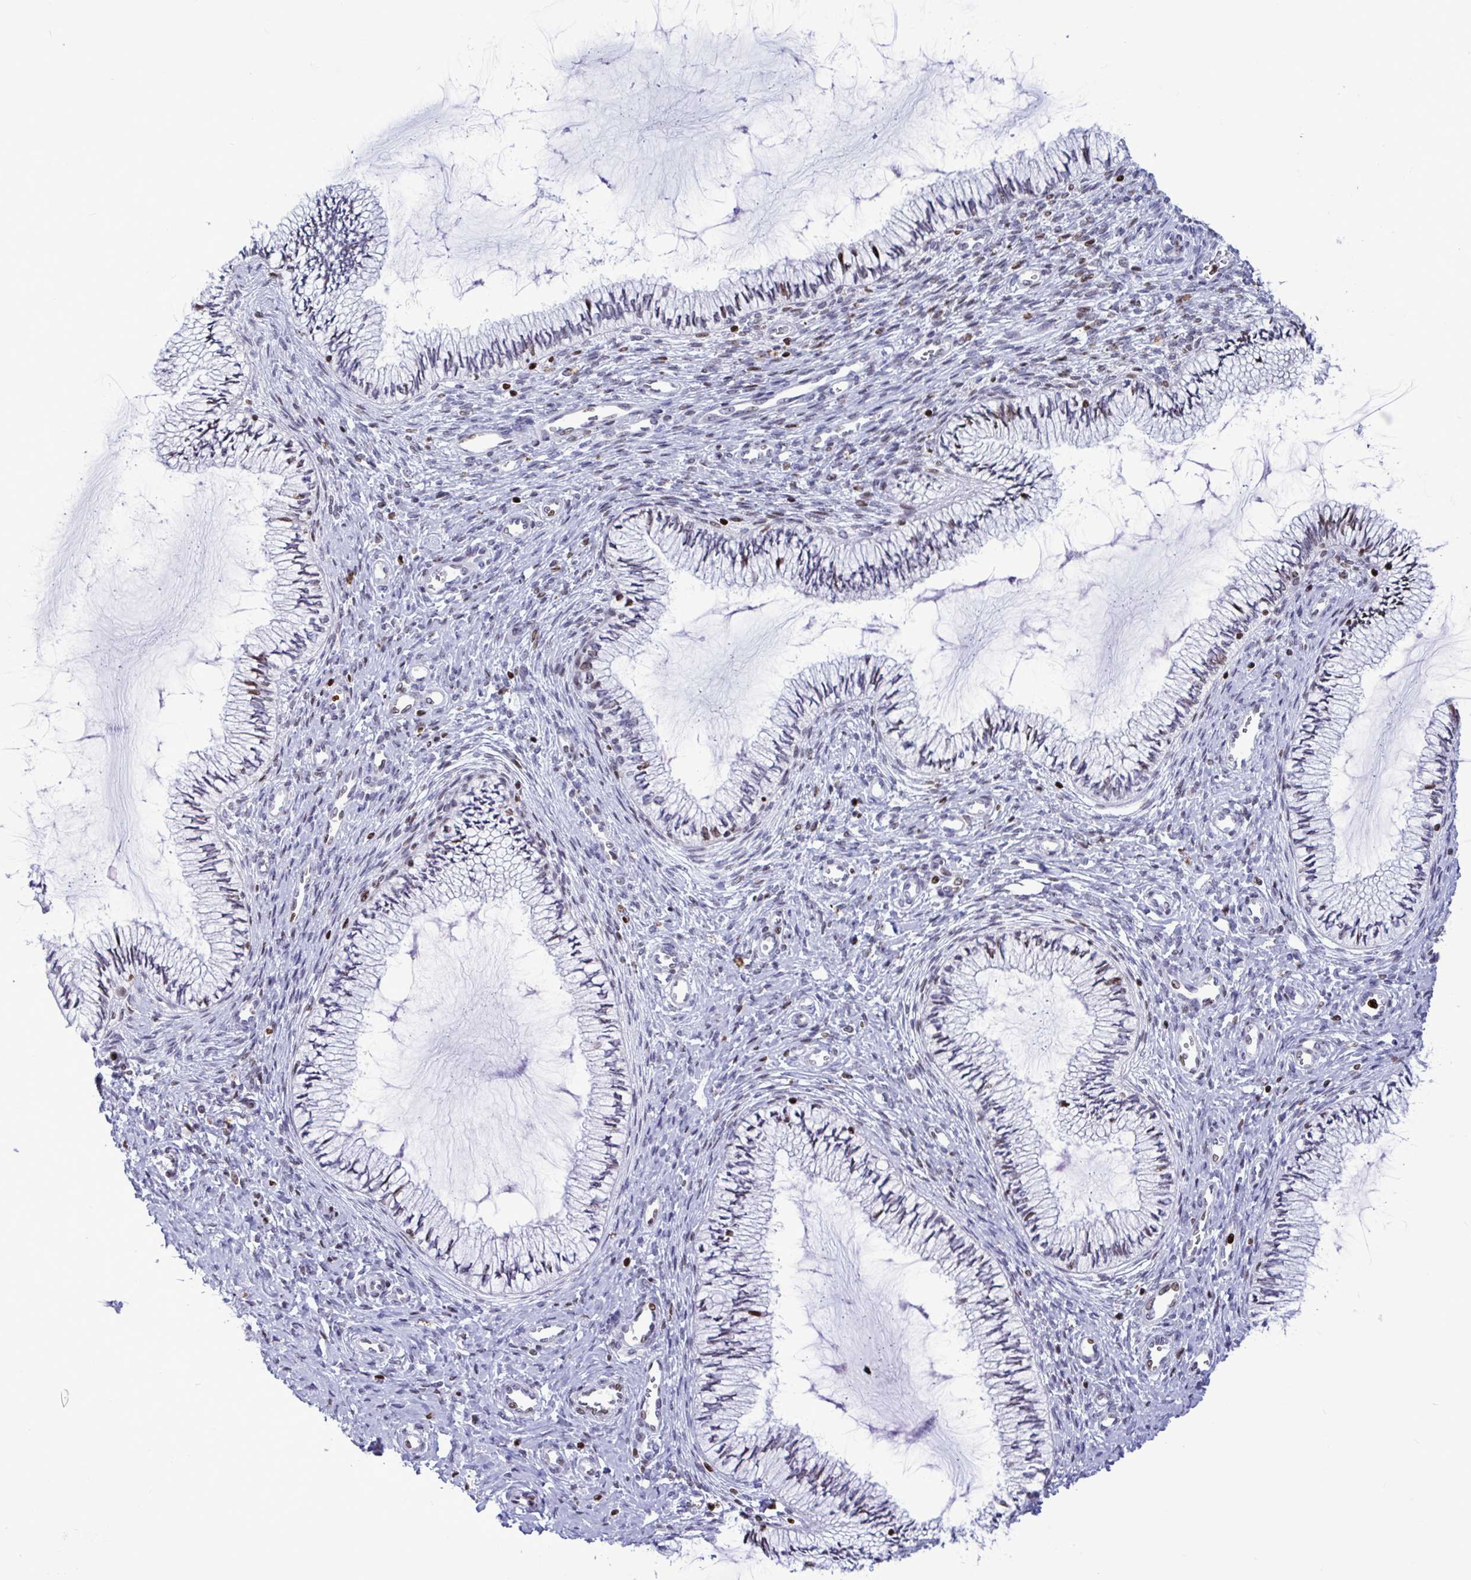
{"staining": {"intensity": "weak", "quantity": "<25%", "location": "nuclear"}, "tissue": "cervix", "cell_type": "Glandular cells", "image_type": "normal", "snomed": [{"axis": "morphology", "description": "Normal tissue, NOS"}, {"axis": "topography", "description": "Cervix"}], "caption": "IHC histopathology image of normal human cervix stained for a protein (brown), which shows no expression in glandular cells.", "gene": "HMGB2", "patient": {"sex": "female", "age": 24}}